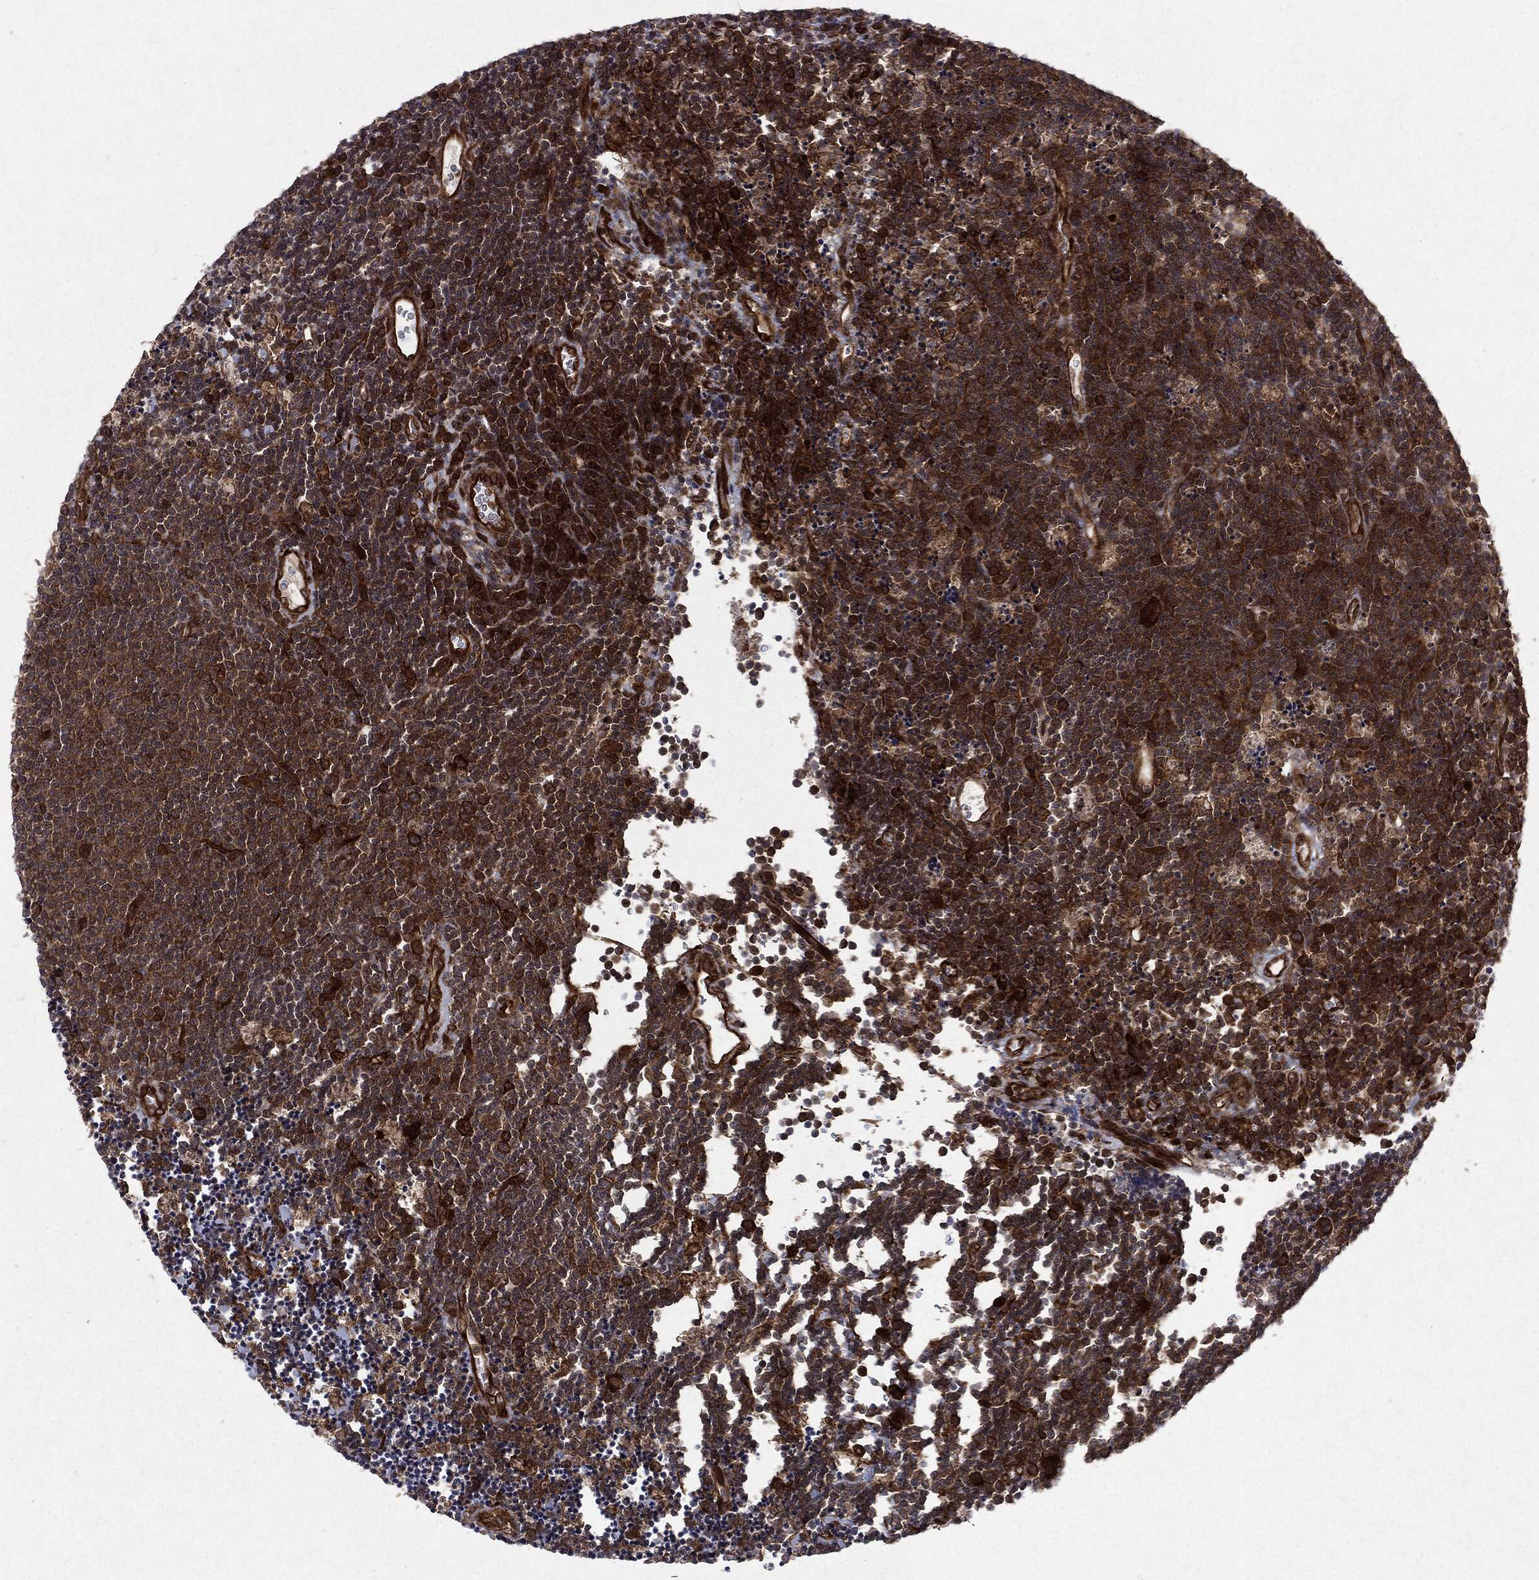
{"staining": {"intensity": "moderate", "quantity": ">75%", "location": "cytoplasmic/membranous"}, "tissue": "lymphoma", "cell_type": "Tumor cells", "image_type": "cancer", "snomed": [{"axis": "morphology", "description": "Malignant lymphoma, non-Hodgkin's type, Low grade"}, {"axis": "topography", "description": "Brain"}], "caption": "This image demonstrates IHC staining of lymphoma, with medium moderate cytoplasmic/membranous staining in about >75% of tumor cells.", "gene": "OTUB1", "patient": {"sex": "female", "age": 66}}